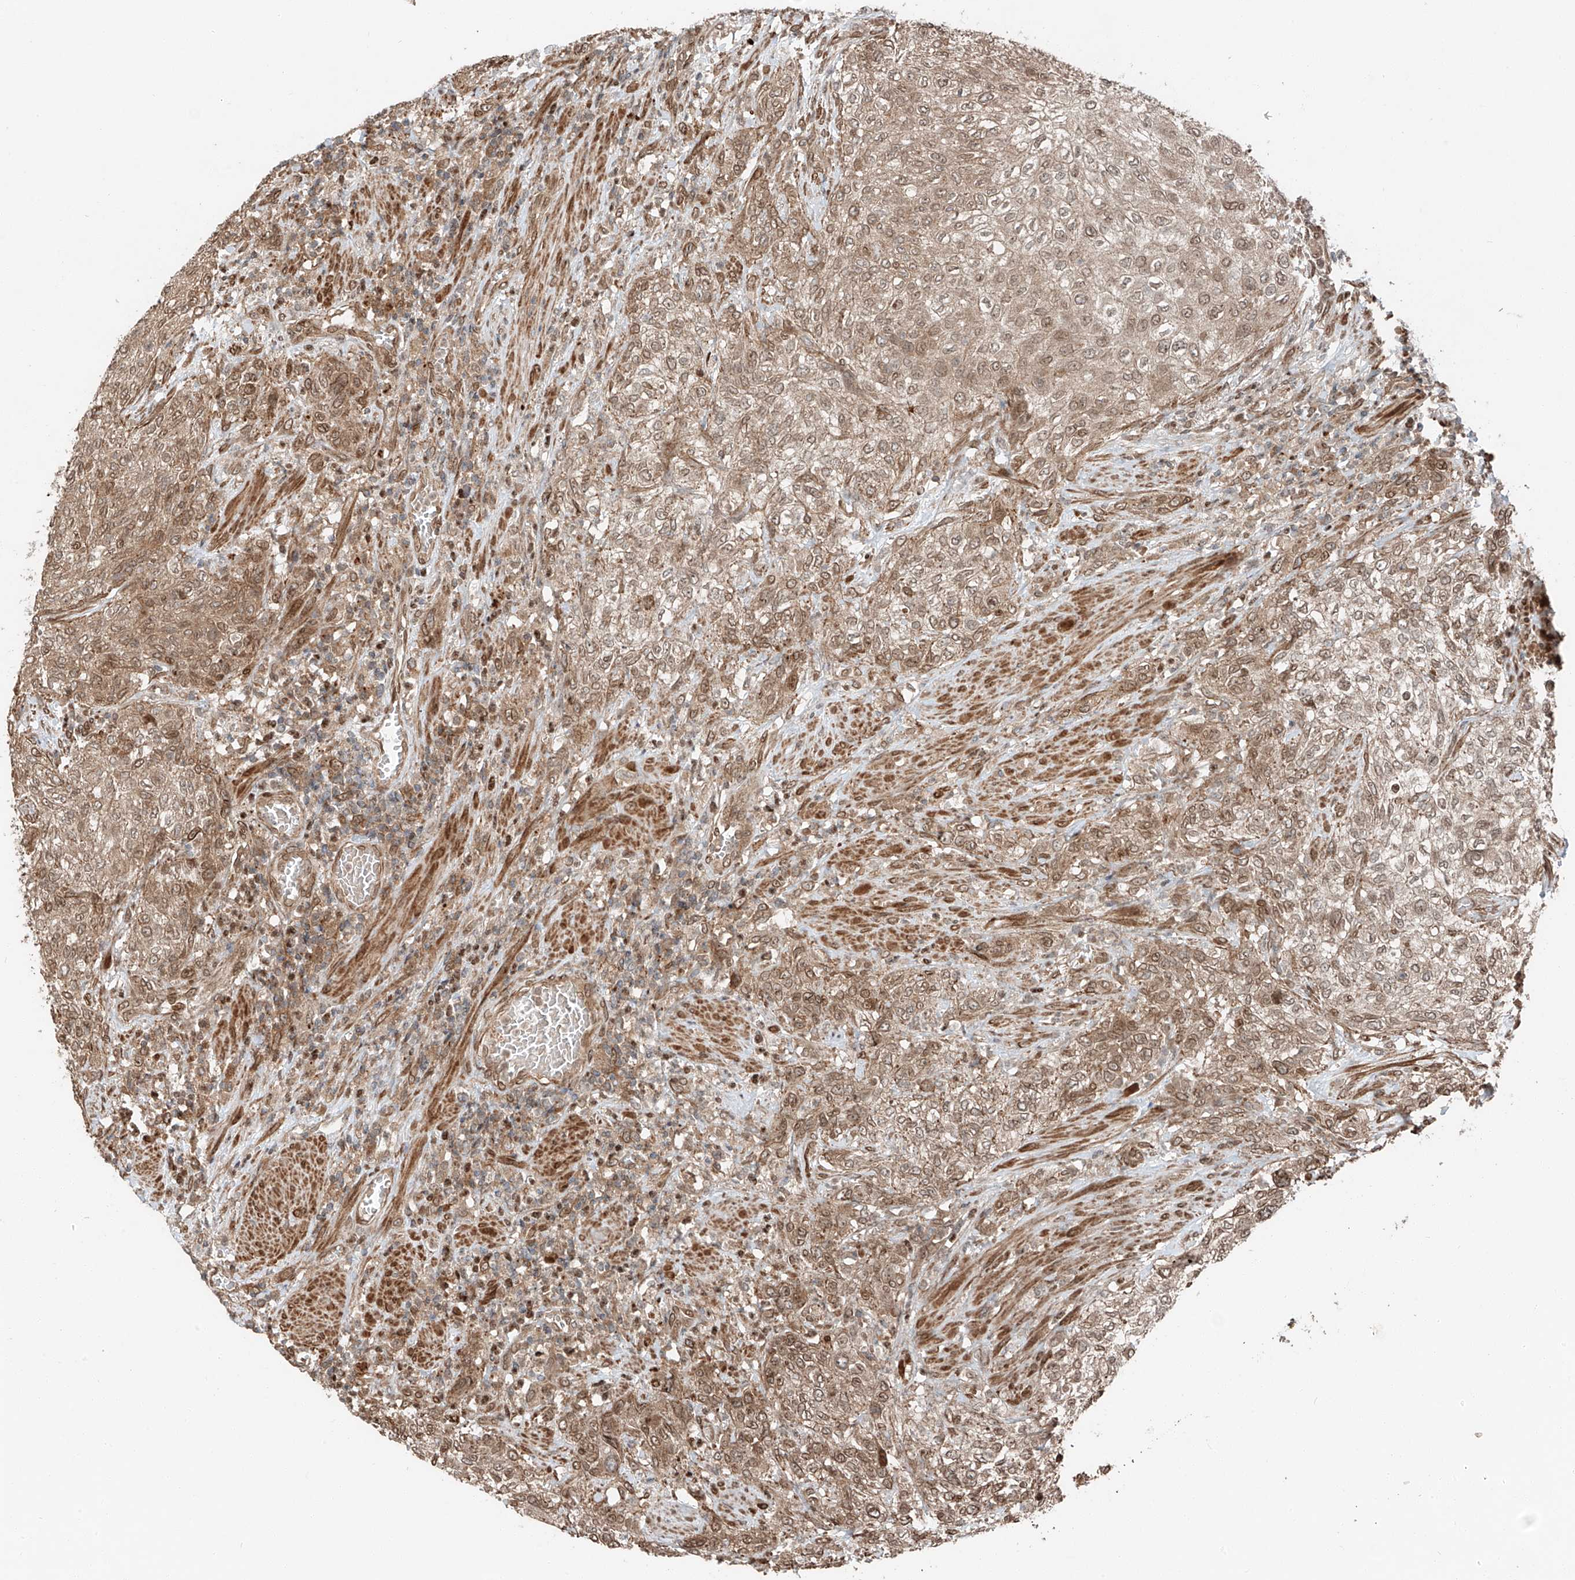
{"staining": {"intensity": "moderate", "quantity": ">75%", "location": "cytoplasmic/membranous,nuclear"}, "tissue": "urothelial cancer", "cell_type": "Tumor cells", "image_type": "cancer", "snomed": [{"axis": "morphology", "description": "Urothelial carcinoma, High grade"}, {"axis": "topography", "description": "Urinary bladder"}], "caption": "Urothelial carcinoma (high-grade) stained for a protein (brown) exhibits moderate cytoplasmic/membranous and nuclear positive staining in approximately >75% of tumor cells.", "gene": "CEP162", "patient": {"sex": "male", "age": 35}}